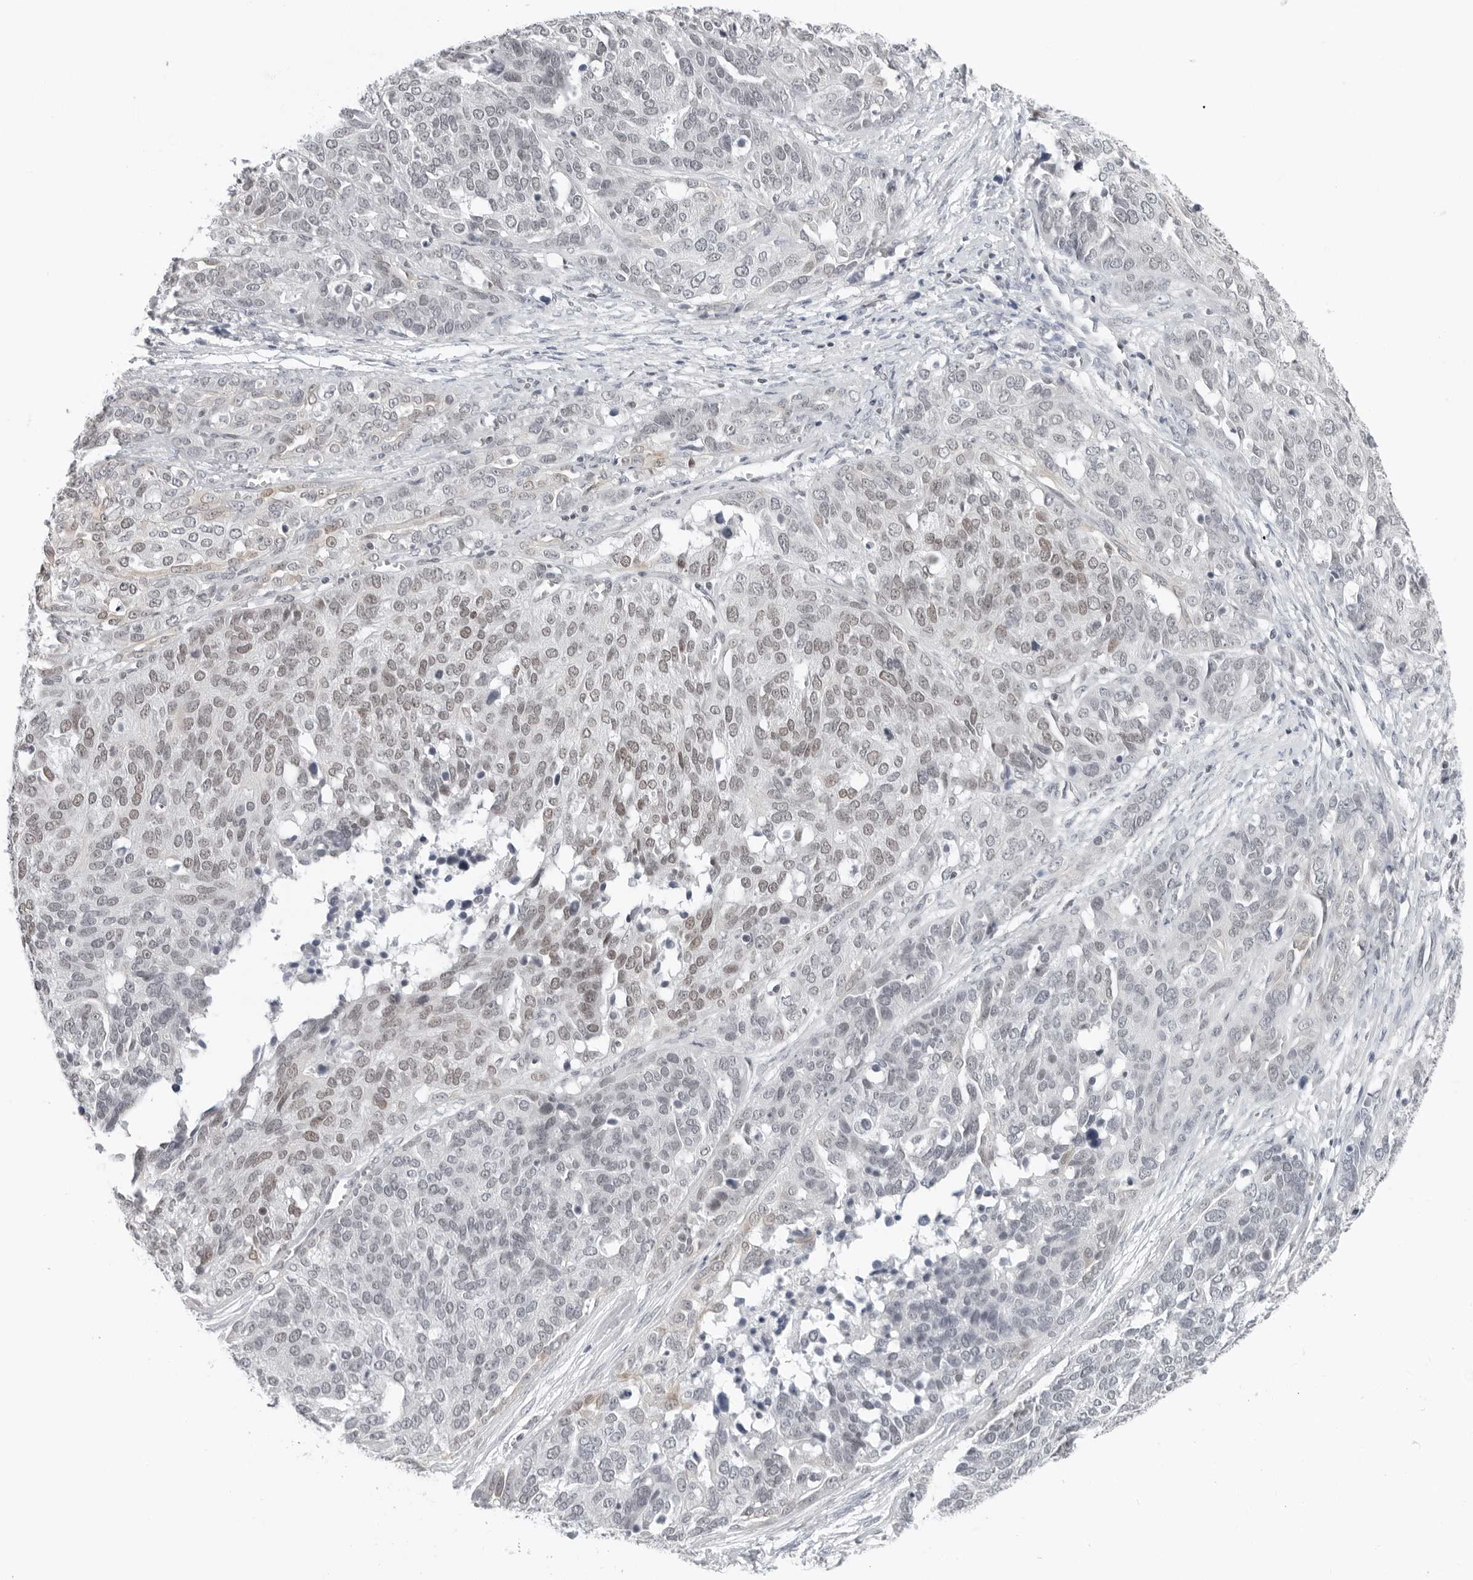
{"staining": {"intensity": "weak", "quantity": "25%-75%", "location": "nuclear"}, "tissue": "ovarian cancer", "cell_type": "Tumor cells", "image_type": "cancer", "snomed": [{"axis": "morphology", "description": "Cystadenocarcinoma, serous, NOS"}, {"axis": "topography", "description": "Ovary"}], "caption": "Protein expression analysis of ovarian cancer displays weak nuclear staining in about 25%-75% of tumor cells.", "gene": "FLG2", "patient": {"sex": "female", "age": 44}}